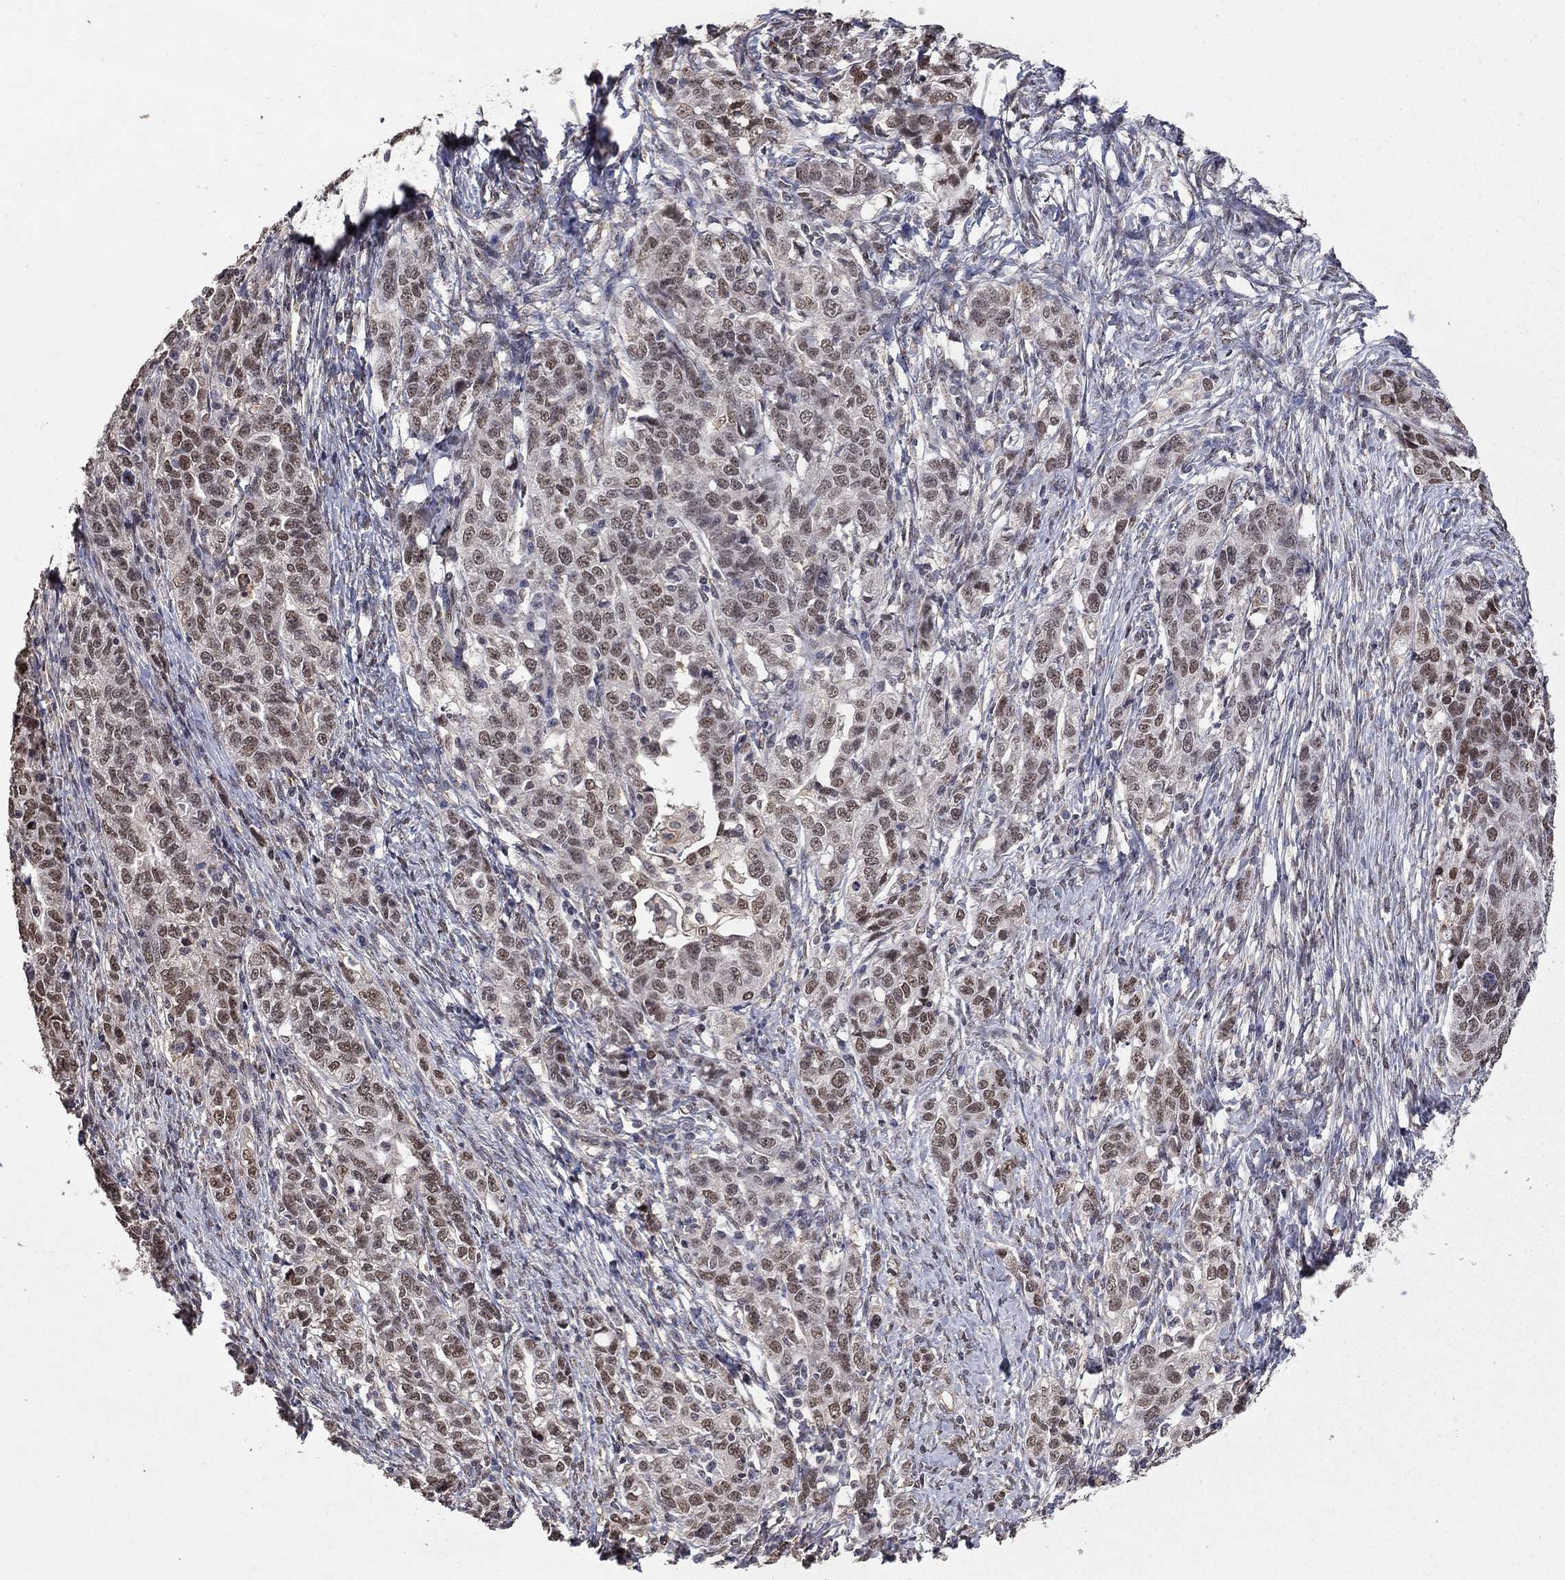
{"staining": {"intensity": "moderate", "quantity": "<25%", "location": "nuclear"}, "tissue": "ovarian cancer", "cell_type": "Tumor cells", "image_type": "cancer", "snomed": [{"axis": "morphology", "description": "Cystadenocarcinoma, serous, NOS"}, {"axis": "topography", "description": "Ovary"}], "caption": "Moderate nuclear positivity is present in approximately <25% of tumor cells in ovarian cancer.", "gene": "GRIA3", "patient": {"sex": "female", "age": 71}}